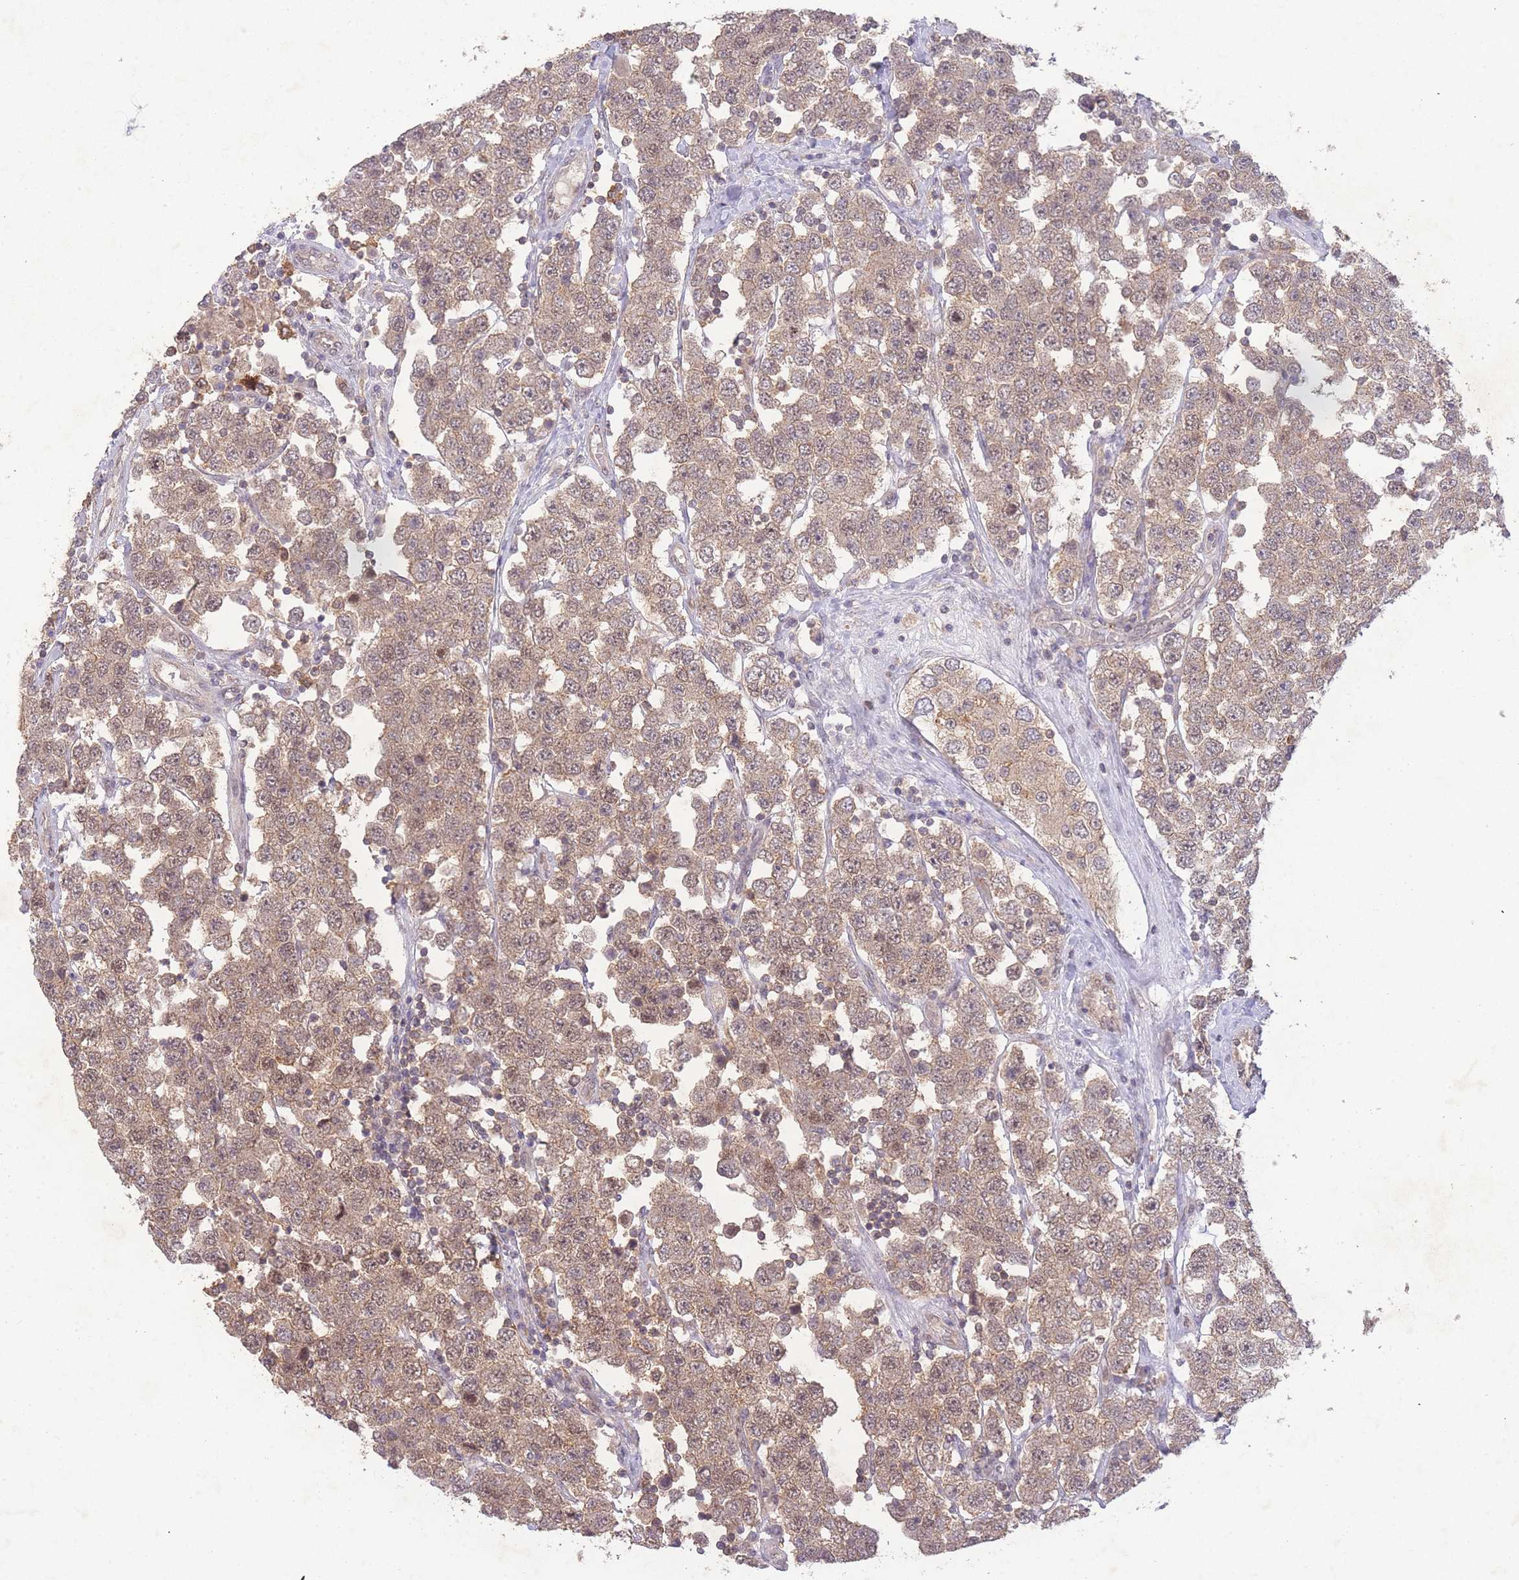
{"staining": {"intensity": "moderate", "quantity": ">75%", "location": "cytoplasmic/membranous,nuclear"}, "tissue": "testis cancer", "cell_type": "Tumor cells", "image_type": "cancer", "snomed": [{"axis": "morphology", "description": "Seminoma, NOS"}, {"axis": "topography", "description": "Testis"}], "caption": "Moderate cytoplasmic/membranous and nuclear staining for a protein is appreciated in about >75% of tumor cells of testis cancer using IHC.", "gene": "RNF144B", "patient": {"sex": "male", "age": 28}}